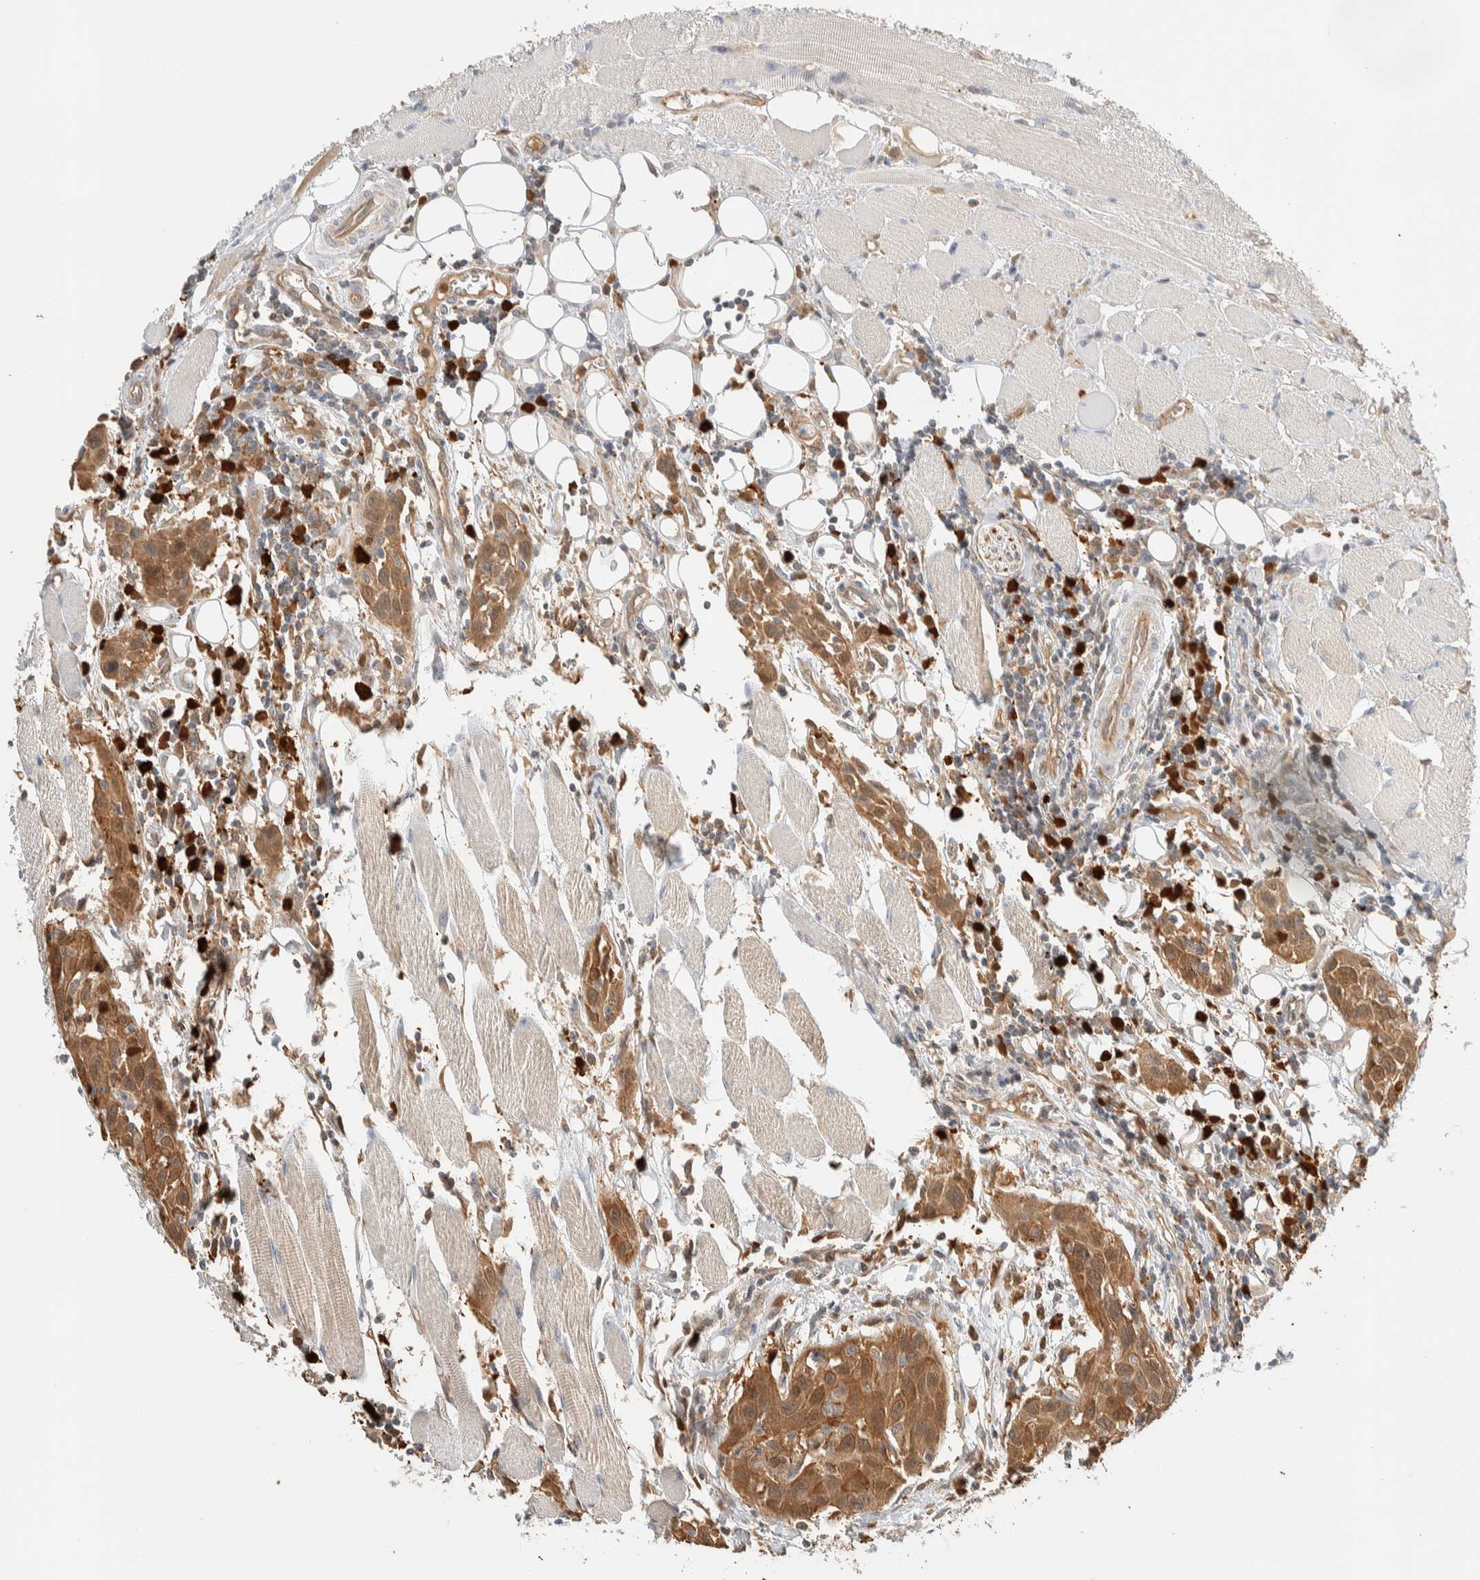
{"staining": {"intensity": "moderate", "quantity": ">75%", "location": "cytoplasmic/membranous,nuclear"}, "tissue": "head and neck cancer", "cell_type": "Tumor cells", "image_type": "cancer", "snomed": [{"axis": "morphology", "description": "Squamous cell carcinoma, NOS"}, {"axis": "topography", "description": "Oral tissue"}, {"axis": "topography", "description": "Head-Neck"}], "caption": "Human head and neck squamous cell carcinoma stained with a protein marker demonstrates moderate staining in tumor cells.", "gene": "SETD4", "patient": {"sex": "female", "age": 50}}